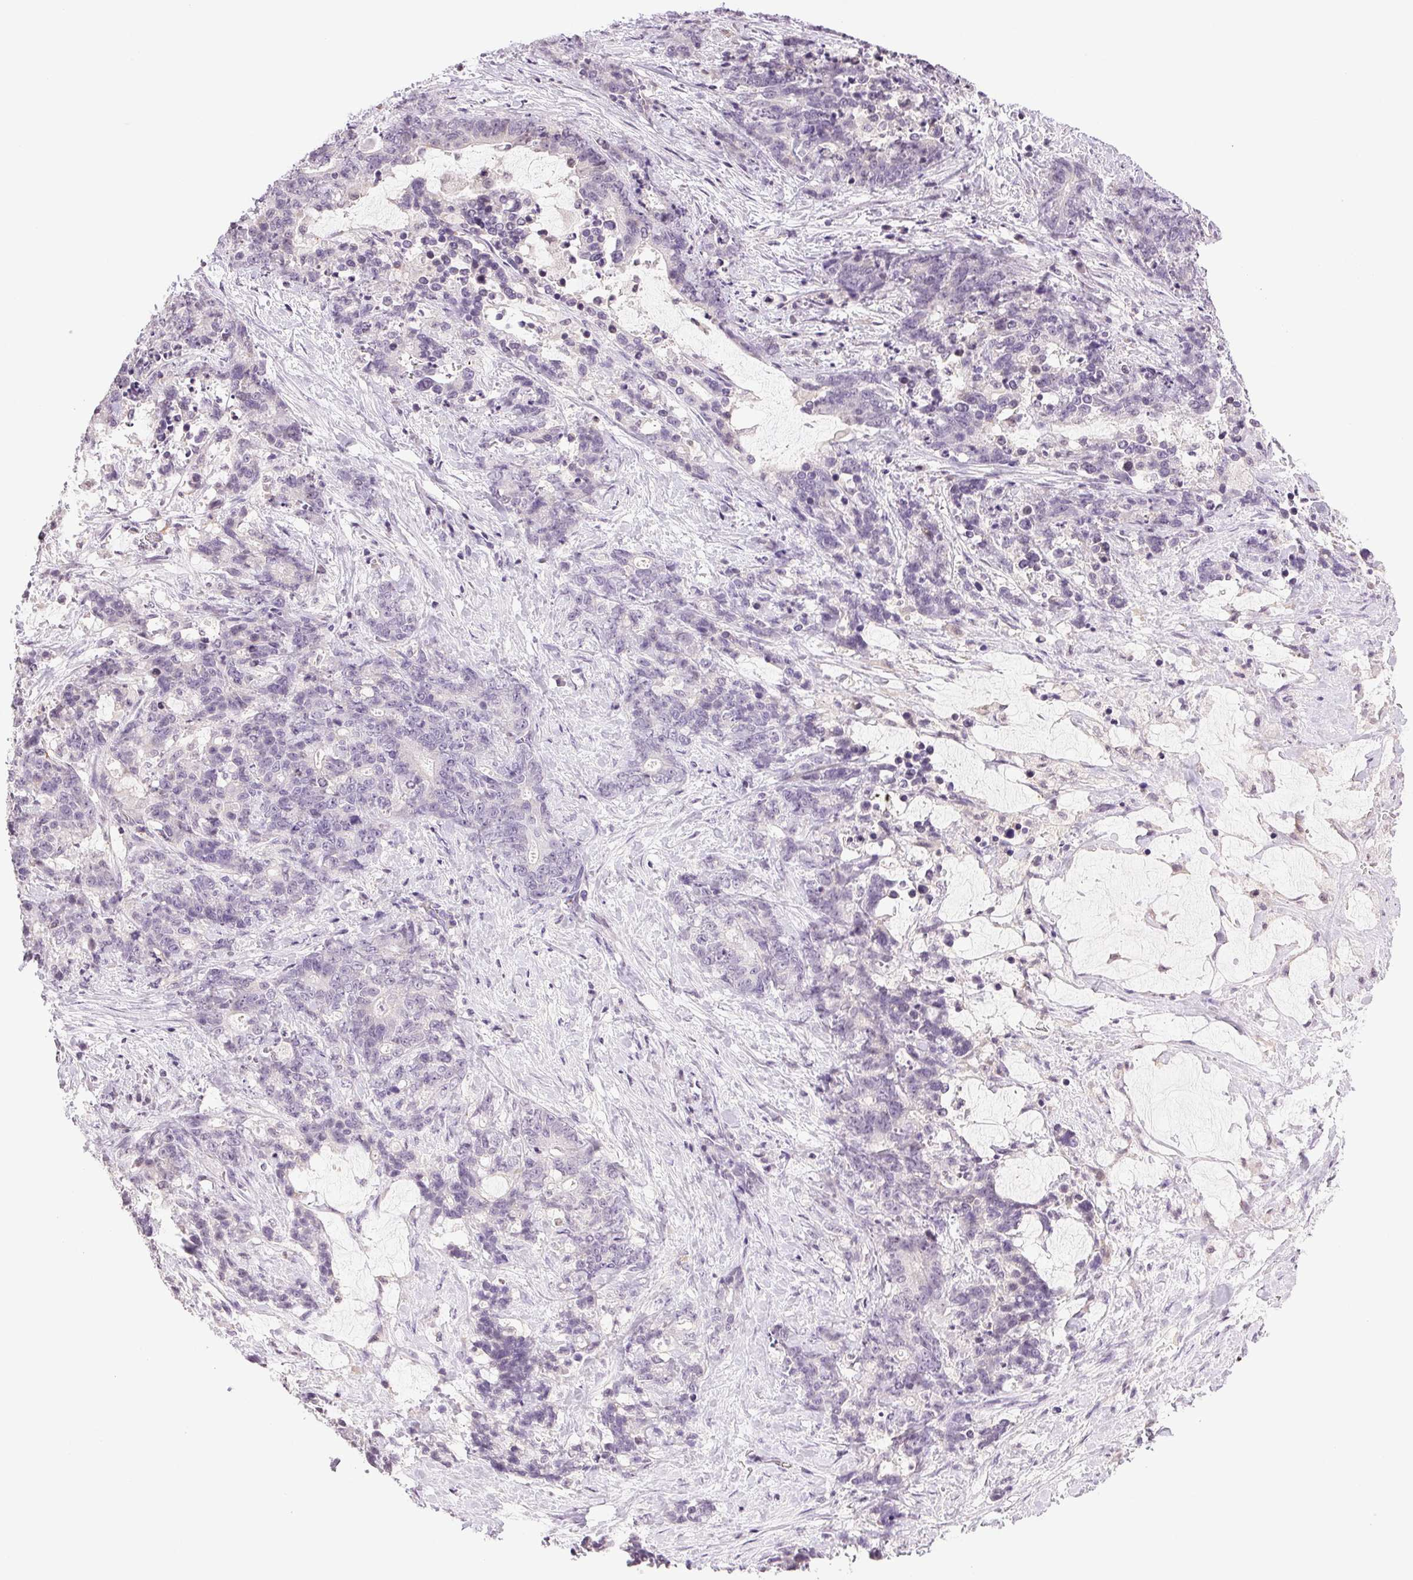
{"staining": {"intensity": "negative", "quantity": "none", "location": "none"}, "tissue": "stomach cancer", "cell_type": "Tumor cells", "image_type": "cancer", "snomed": [{"axis": "morphology", "description": "Normal tissue, NOS"}, {"axis": "morphology", "description": "Adenocarcinoma, NOS"}, {"axis": "topography", "description": "Stomach"}], "caption": "Image shows no protein expression in tumor cells of adenocarcinoma (stomach) tissue.", "gene": "TNNT3", "patient": {"sex": "female", "age": 64}}